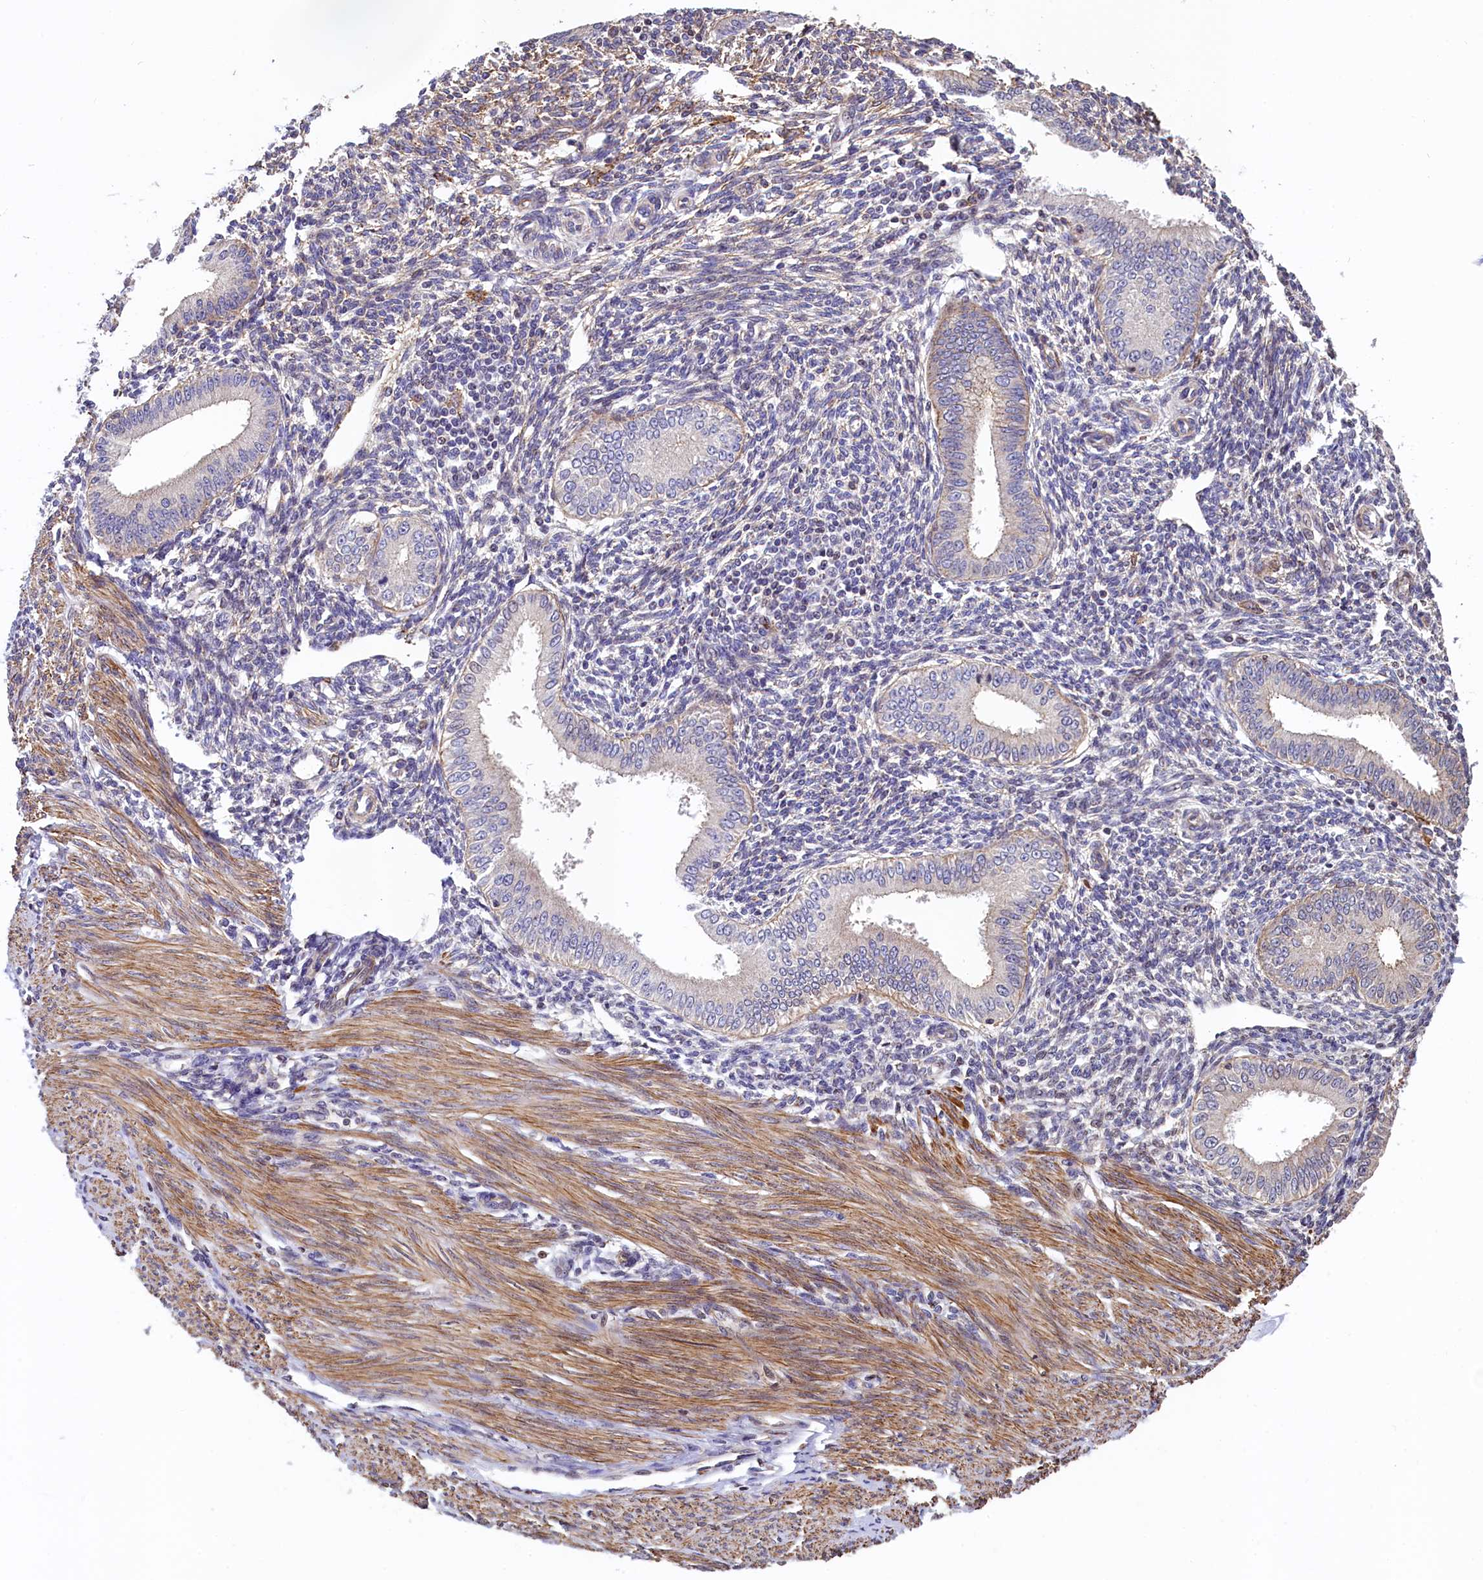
{"staining": {"intensity": "negative", "quantity": "none", "location": "none"}, "tissue": "endometrium", "cell_type": "Cells in endometrial stroma", "image_type": "normal", "snomed": [{"axis": "morphology", "description": "Normal tissue, NOS"}, {"axis": "topography", "description": "Uterus"}, {"axis": "topography", "description": "Endometrium"}], "caption": "The photomicrograph demonstrates no significant staining in cells in endometrial stroma of endometrium. (DAB (3,3'-diaminobenzidine) immunohistochemistry, high magnification).", "gene": "ZNF2", "patient": {"sex": "female", "age": 48}}